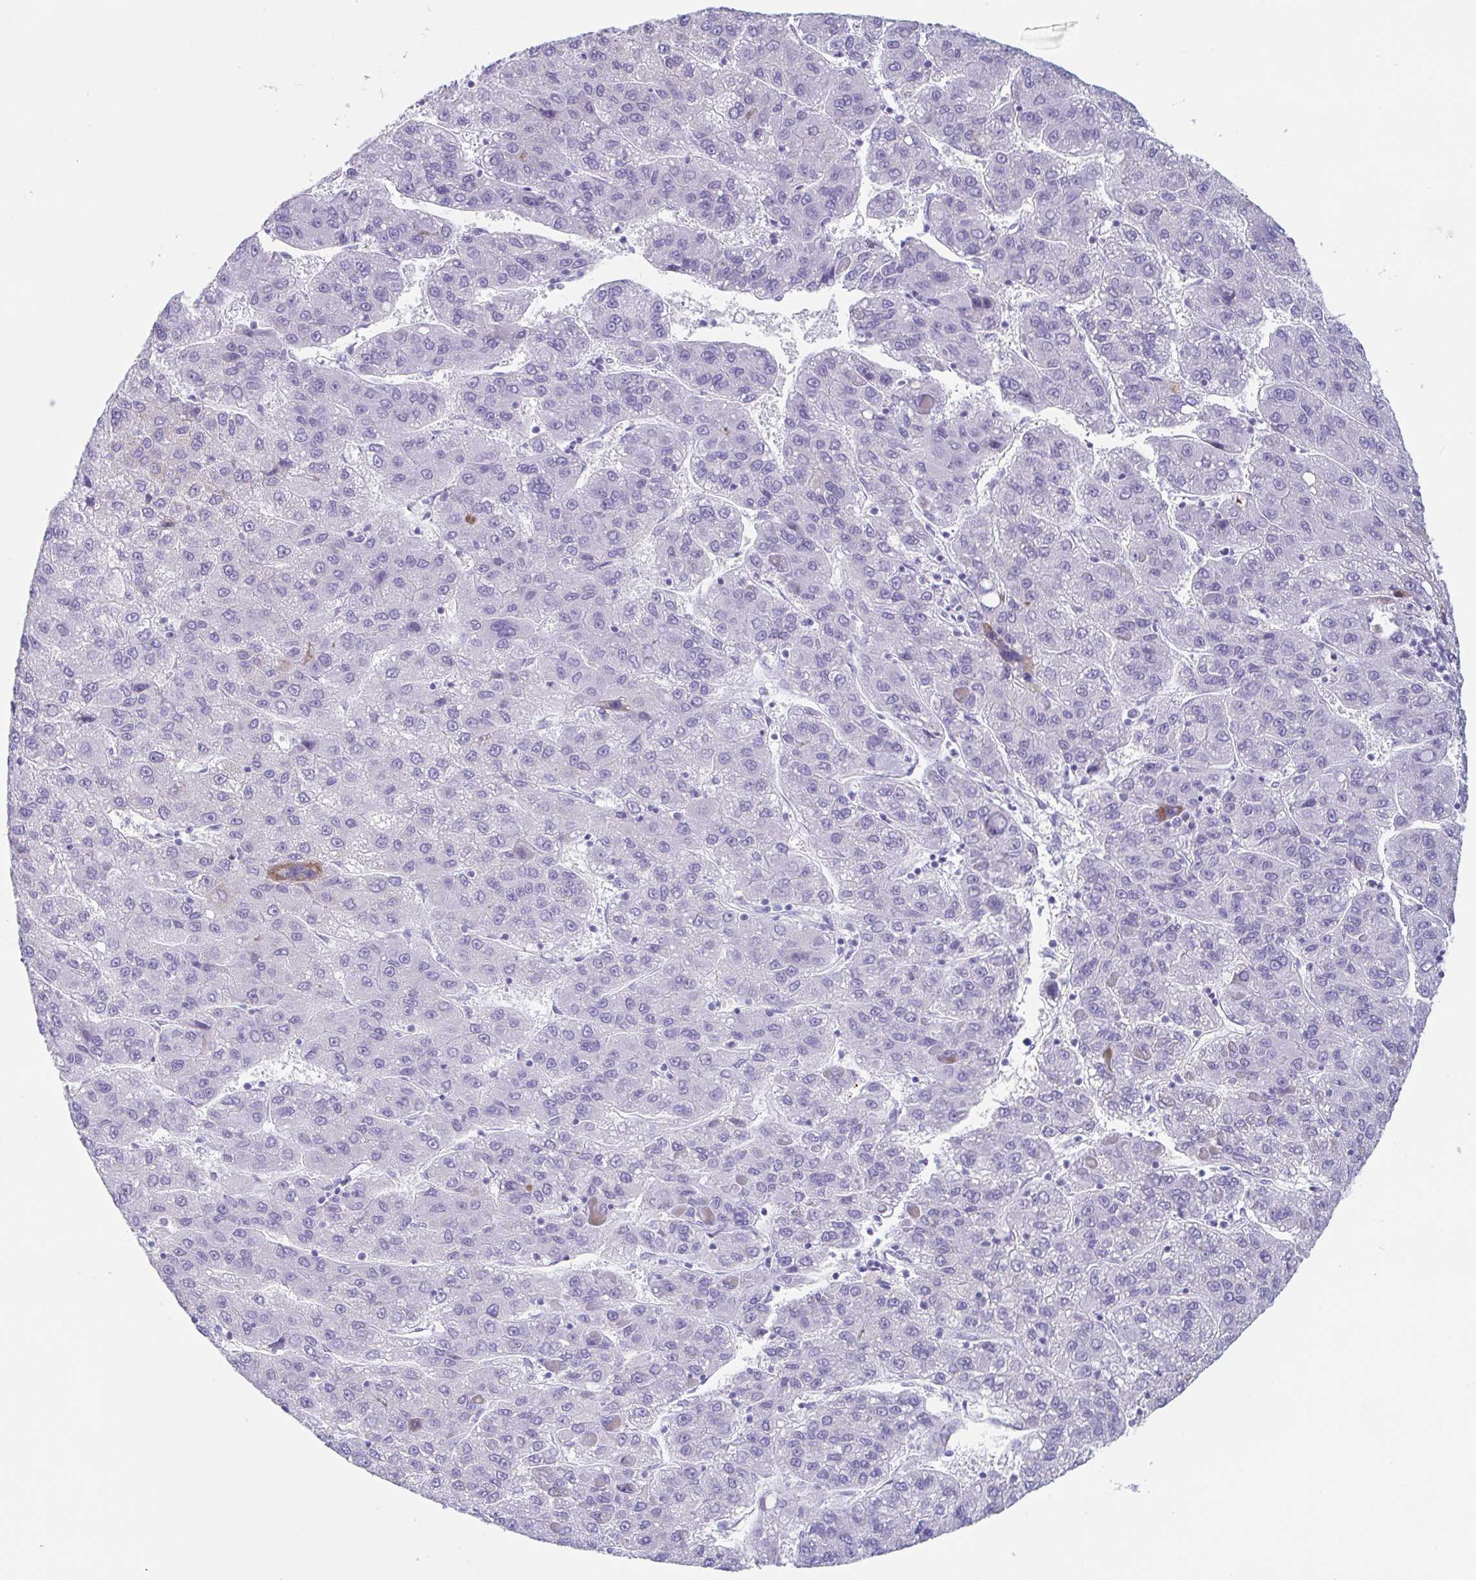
{"staining": {"intensity": "negative", "quantity": "none", "location": "none"}, "tissue": "liver cancer", "cell_type": "Tumor cells", "image_type": "cancer", "snomed": [{"axis": "morphology", "description": "Carcinoma, Hepatocellular, NOS"}, {"axis": "topography", "description": "Liver"}], "caption": "Image shows no protein positivity in tumor cells of liver cancer (hepatocellular carcinoma) tissue. (DAB (3,3'-diaminobenzidine) IHC visualized using brightfield microscopy, high magnification).", "gene": "TAS2R41", "patient": {"sex": "female", "age": 82}}